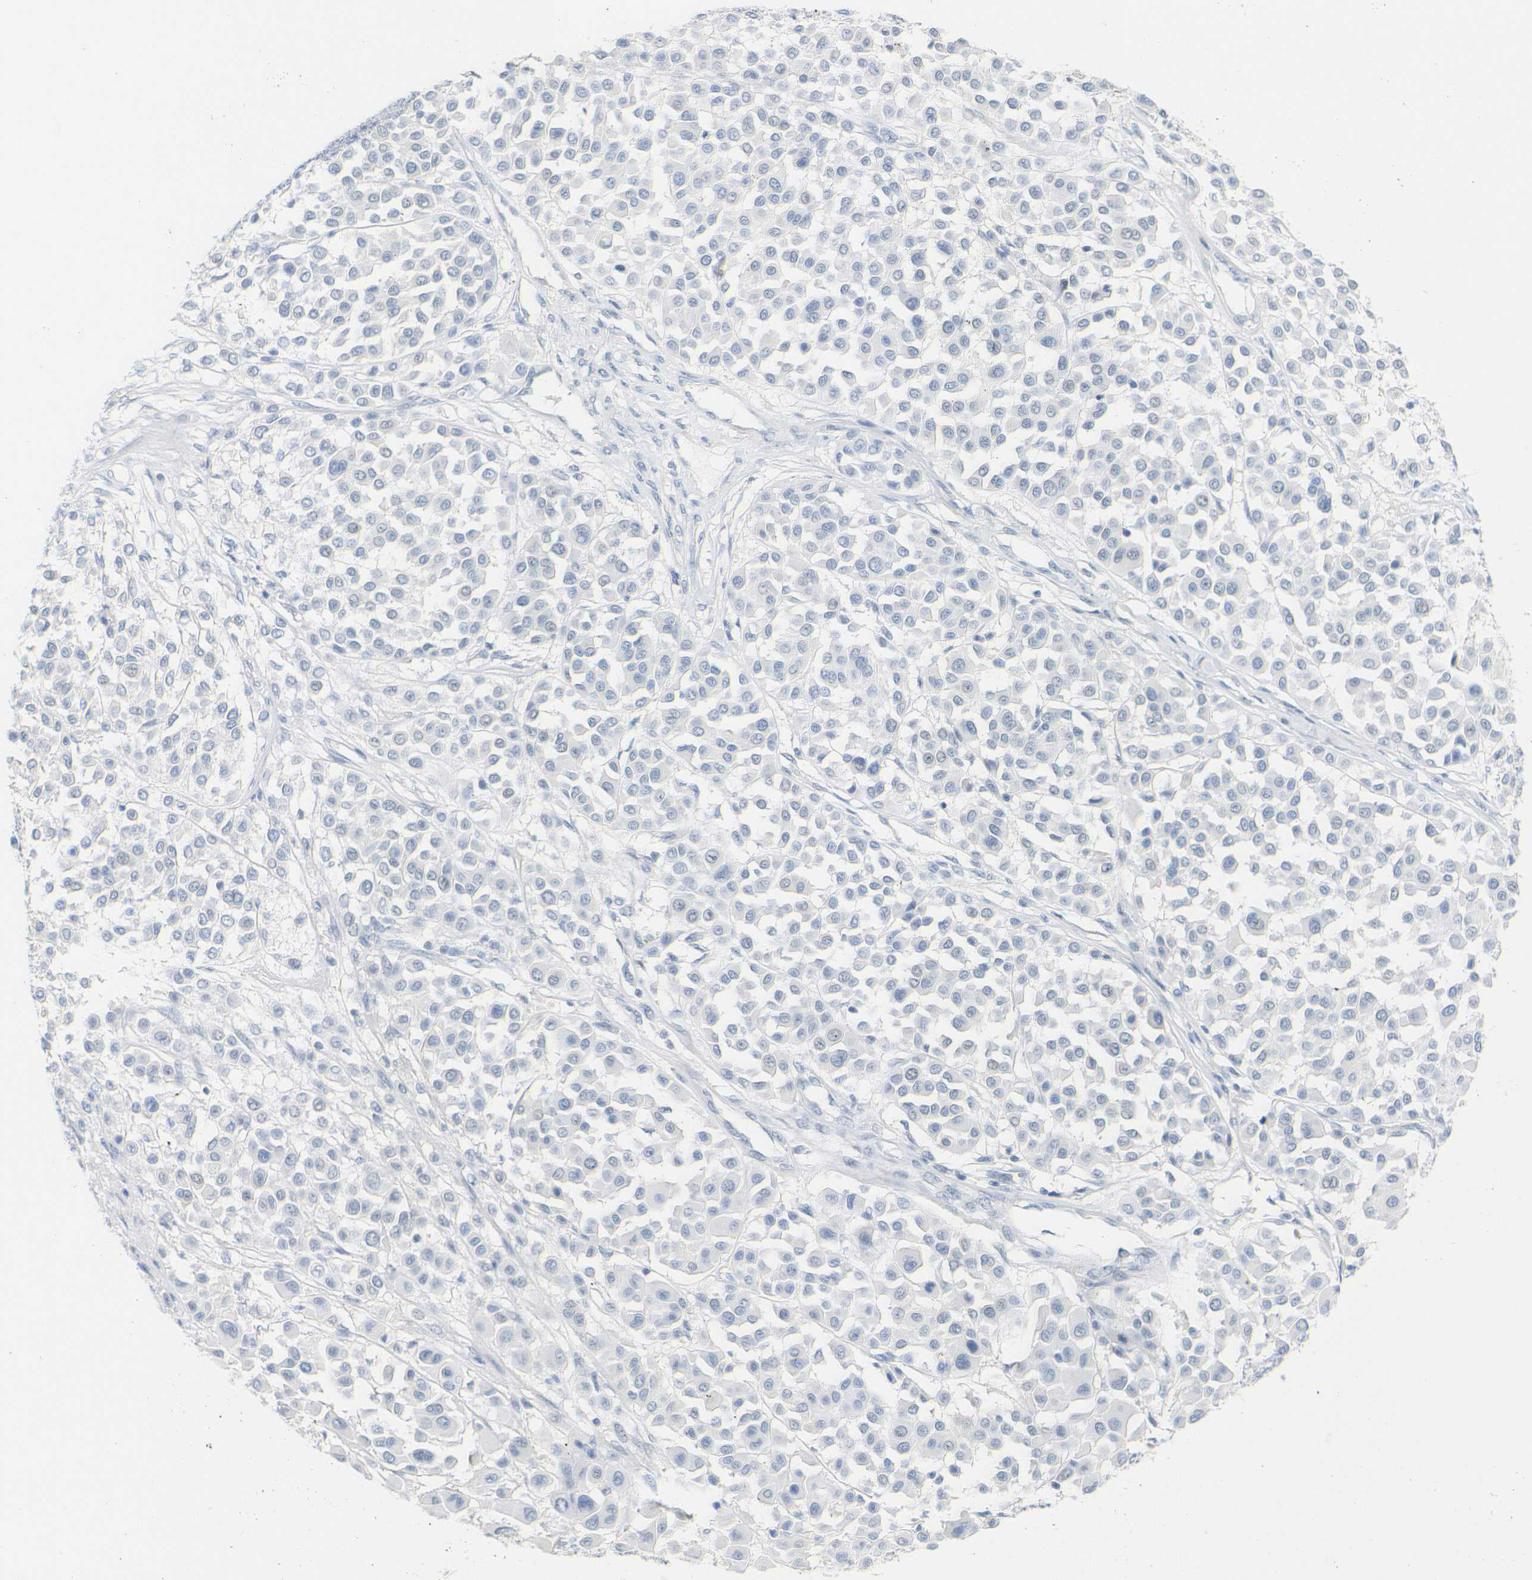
{"staining": {"intensity": "negative", "quantity": "none", "location": "none"}, "tissue": "melanoma", "cell_type": "Tumor cells", "image_type": "cancer", "snomed": [{"axis": "morphology", "description": "Malignant melanoma, Metastatic site"}, {"axis": "topography", "description": "Soft tissue"}], "caption": "Immunohistochemistry photomicrograph of malignant melanoma (metastatic site) stained for a protein (brown), which demonstrates no expression in tumor cells.", "gene": "OPN1SW", "patient": {"sex": "male", "age": 41}}